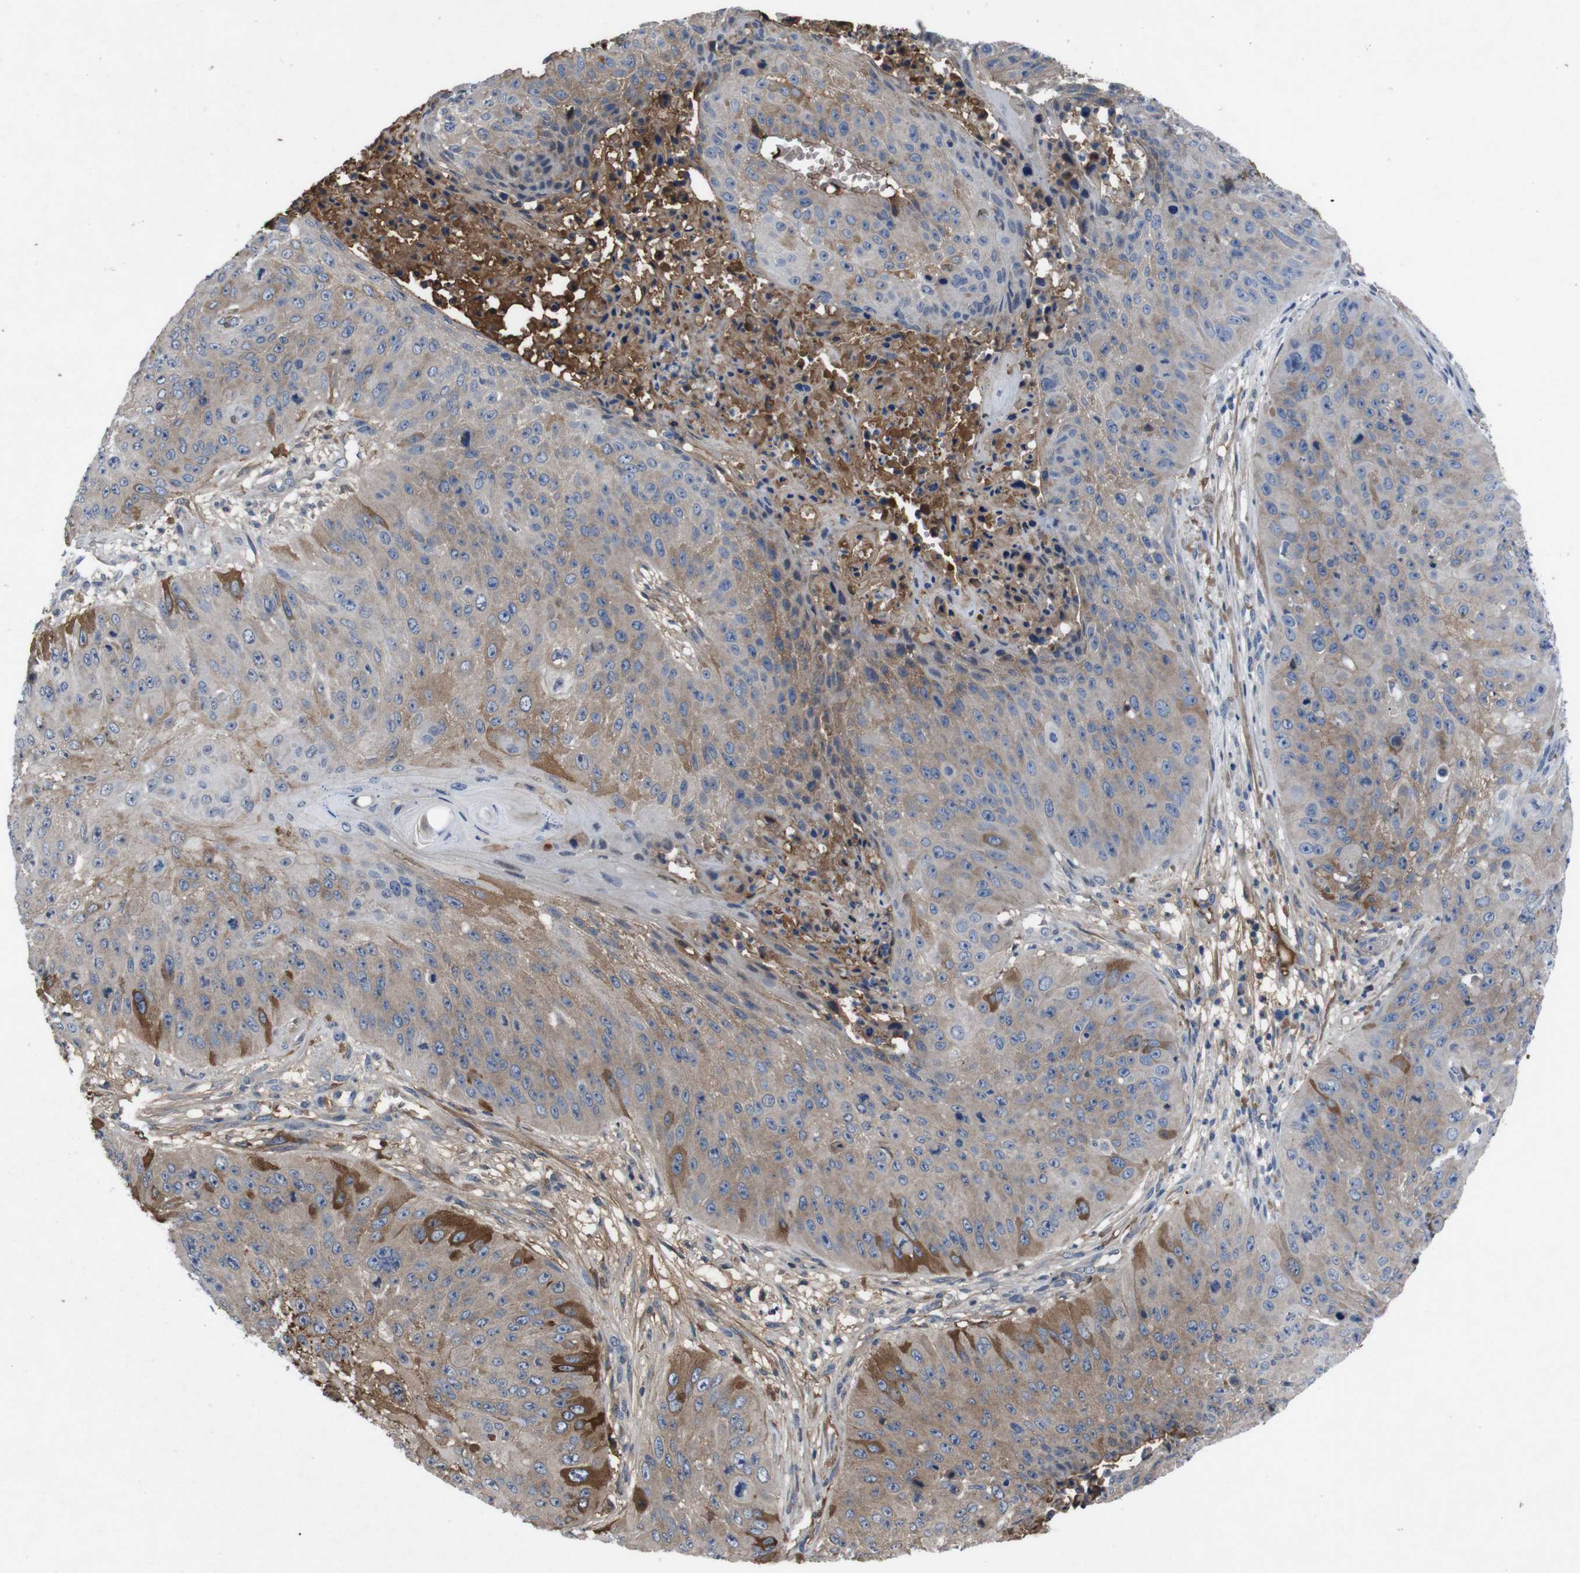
{"staining": {"intensity": "moderate", "quantity": "25%-75%", "location": "cytoplasmic/membranous"}, "tissue": "skin cancer", "cell_type": "Tumor cells", "image_type": "cancer", "snomed": [{"axis": "morphology", "description": "Squamous cell carcinoma, NOS"}, {"axis": "topography", "description": "Skin"}], "caption": "DAB (3,3'-diaminobenzidine) immunohistochemical staining of squamous cell carcinoma (skin) displays moderate cytoplasmic/membranous protein expression in approximately 25%-75% of tumor cells.", "gene": "SPTB", "patient": {"sex": "female", "age": 80}}